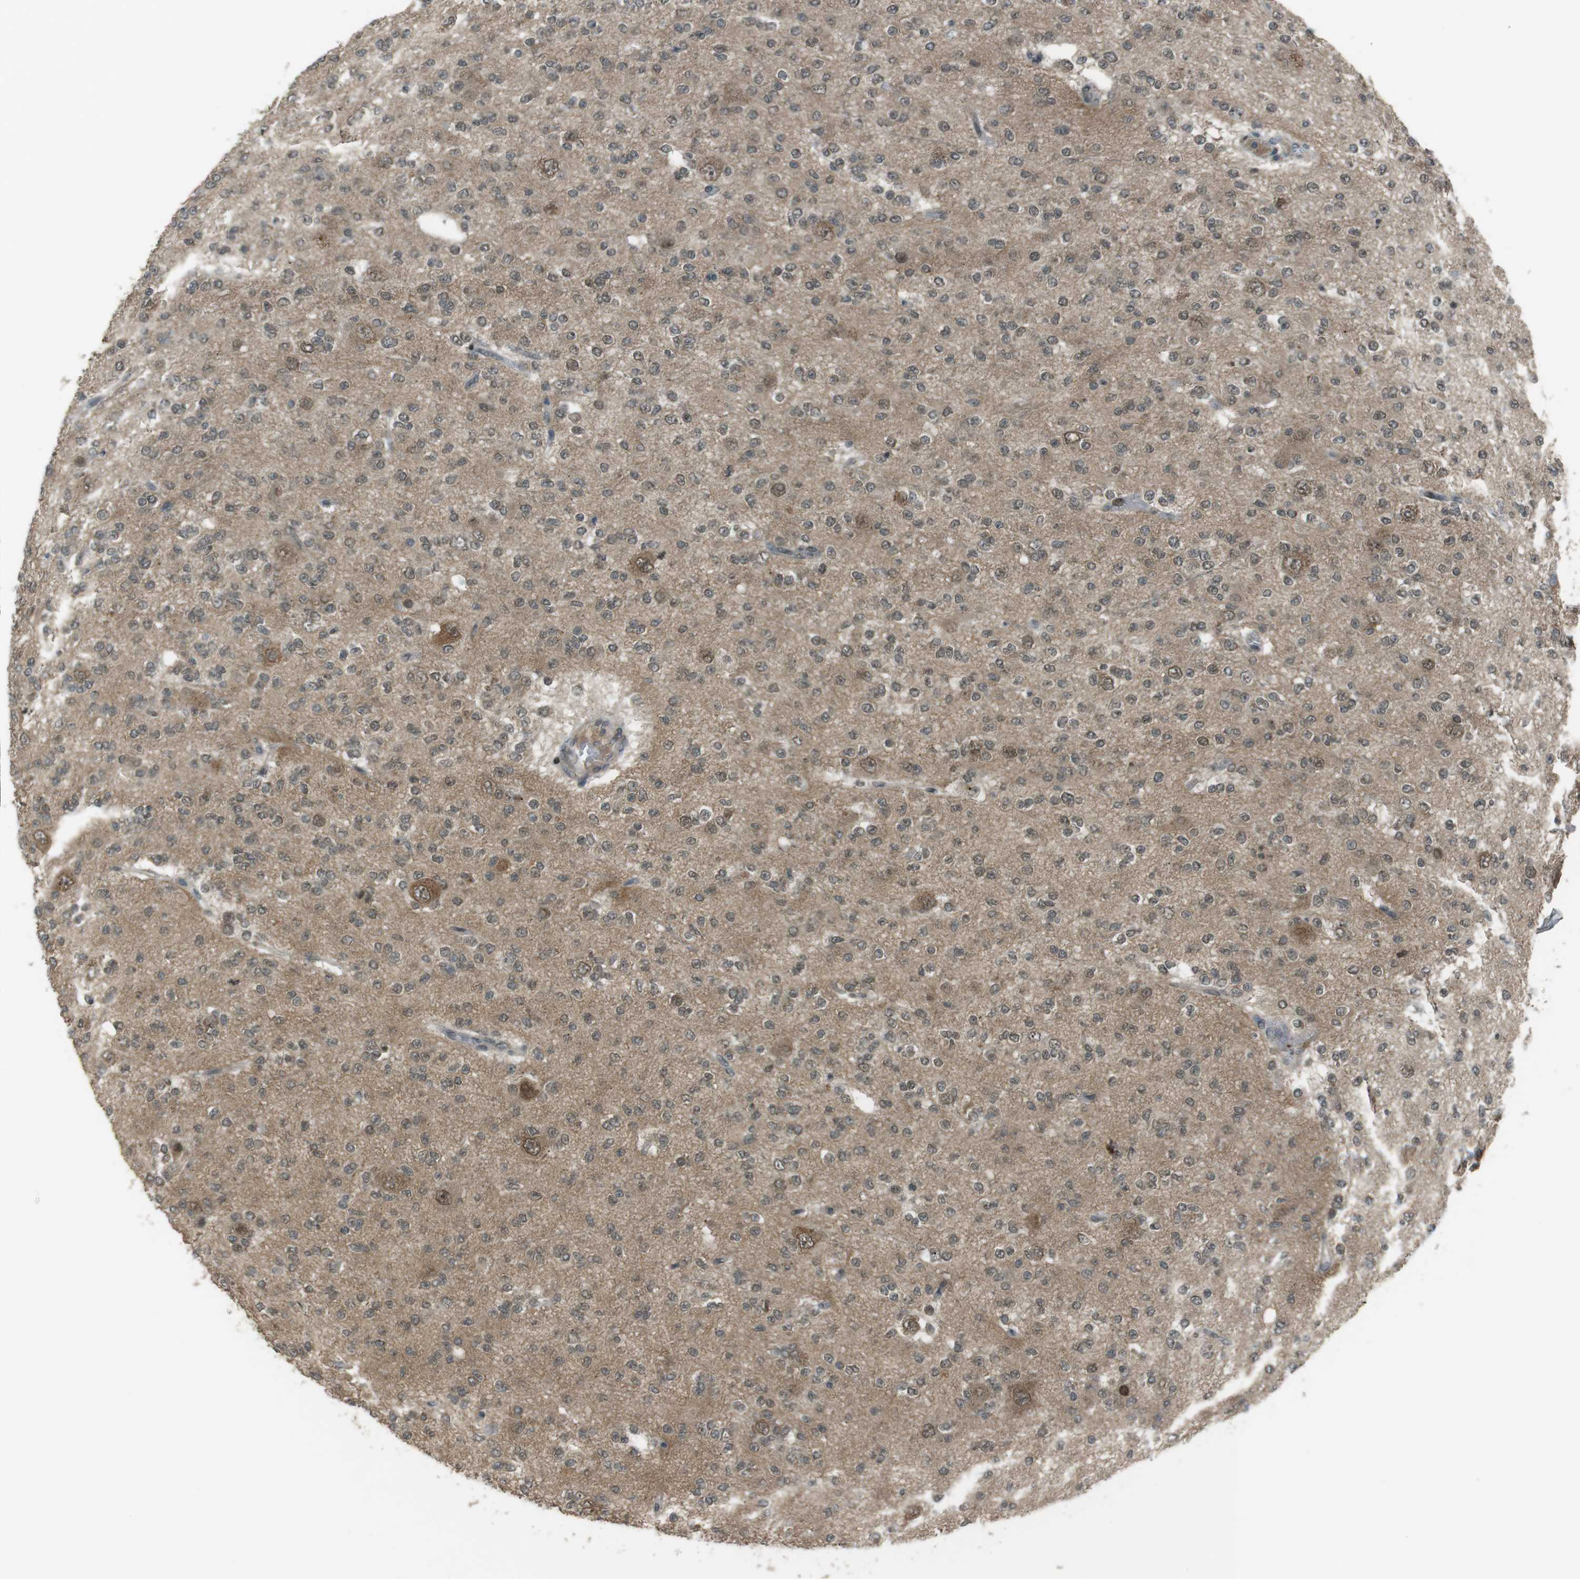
{"staining": {"intensity": "moderate", "quantity": "25%-75%", "location": "cytoplasmic/membranous,nuclear"}, "tissue": "glioma", "cell_type": "Tumor cells", "image_type": "cancer", "snomed": [{"axis": "morphology", "description": "Glioma, malignant, Low grade"}, {"axis": "topography", "description": "Brain"}], "caption": "Malignant glioma (low-grade) stained with immunohistochemistry (IHC) displays moderate cytoplasmic/membranous and nuclear positivity in about 25%-75% of tumor cells.", "gene": "SLITRK5", "patient": {"sex": "male", "age": 38}}